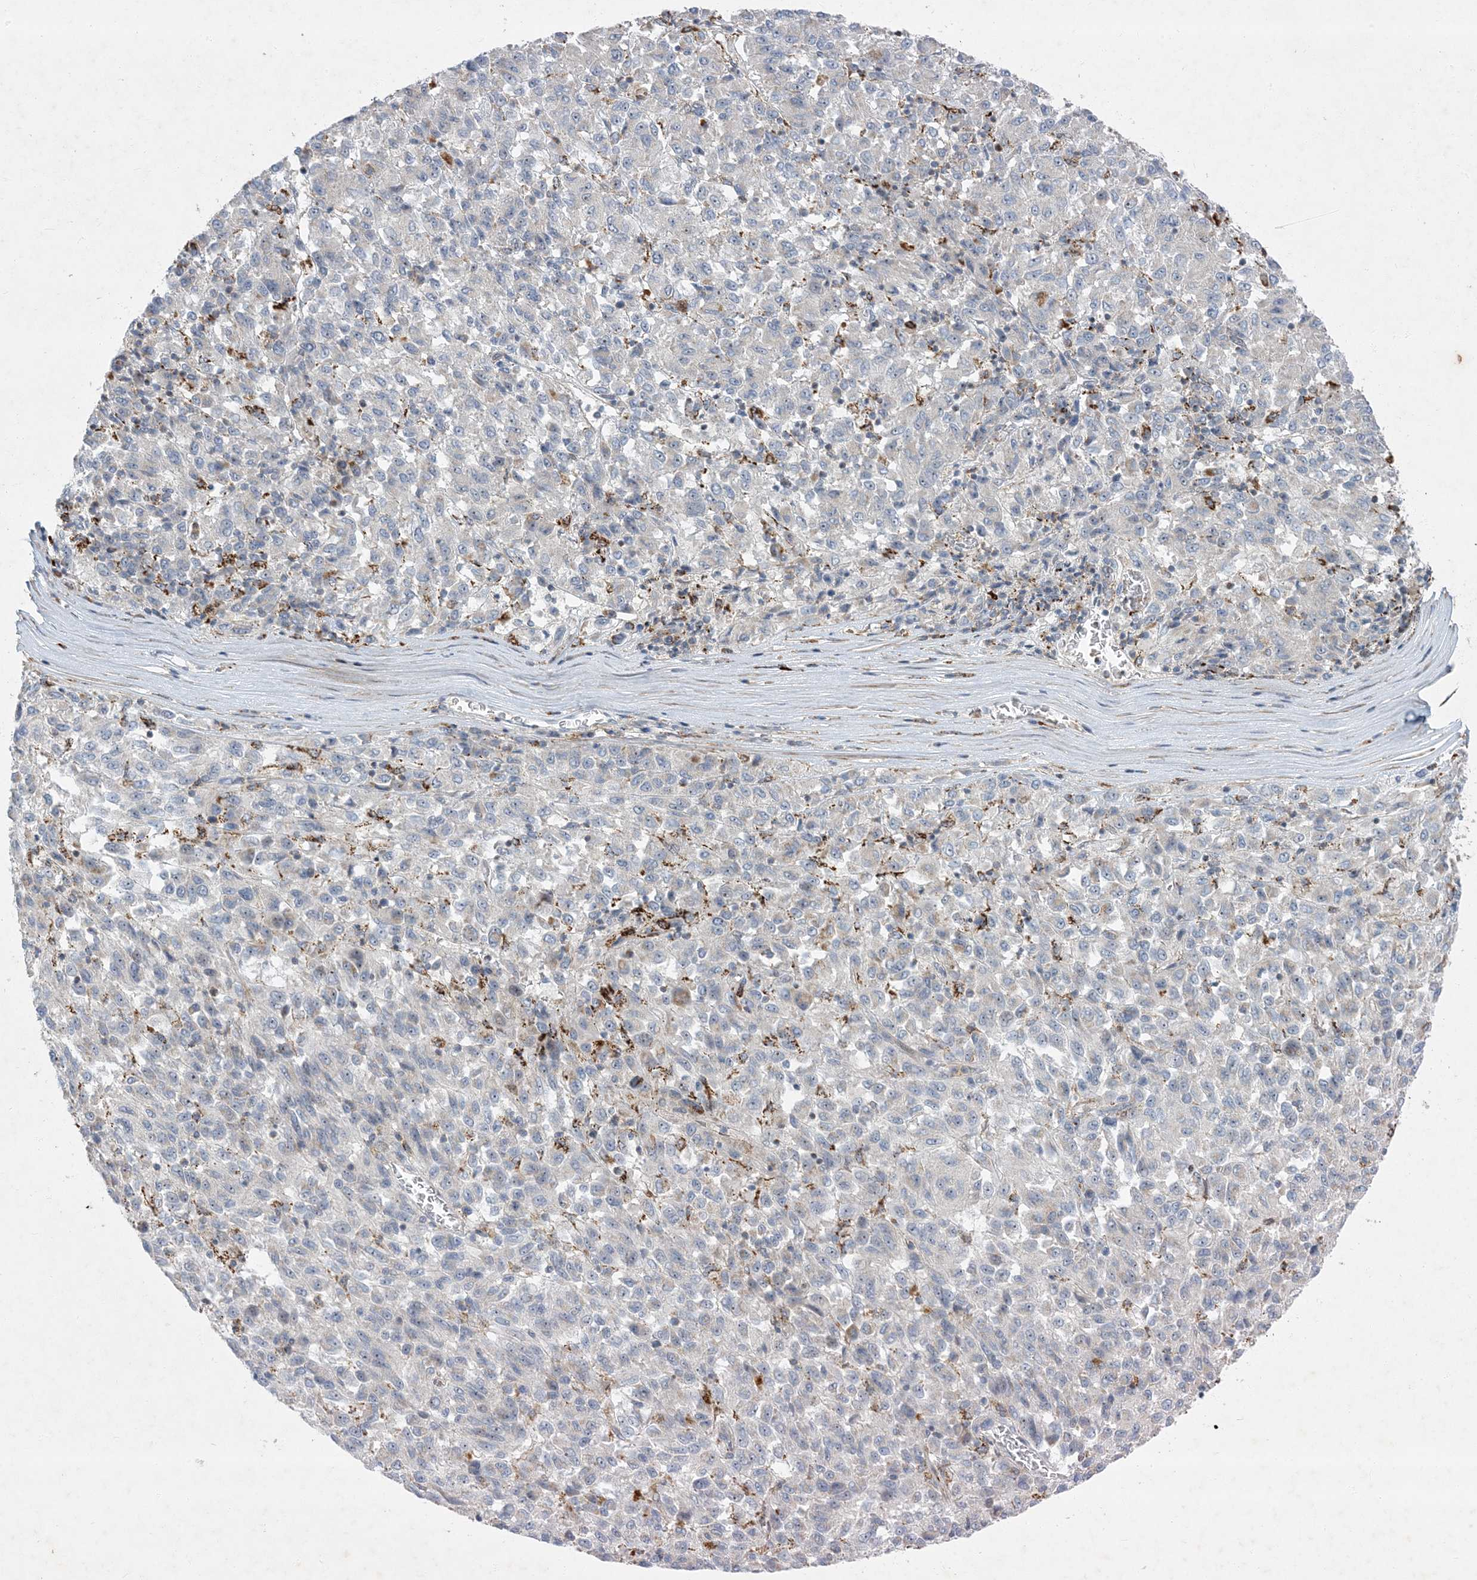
{"staining": {"intensity": "negative", "quantity": "none", "location": "none"}, "tissue": "melanoma", "cell_type": "Tumor cells", "image_type": "cancer", "snomed": [{"axis": "morphology", "description": "Malignant melanoma, Metastatic site"}, {"axis": "topography", "description": "Lung"}], "caption": "Immunohistochemistry (IHC) micrograph of malignant melanoma (metastatic site) stained for a protein (brown), which exhibits no expression in tumor cells. (Brightfield microscopy of DAB IHC at high magnification).", "gene": "LTN1", "patient": {"sex": "male", "age": 64}}